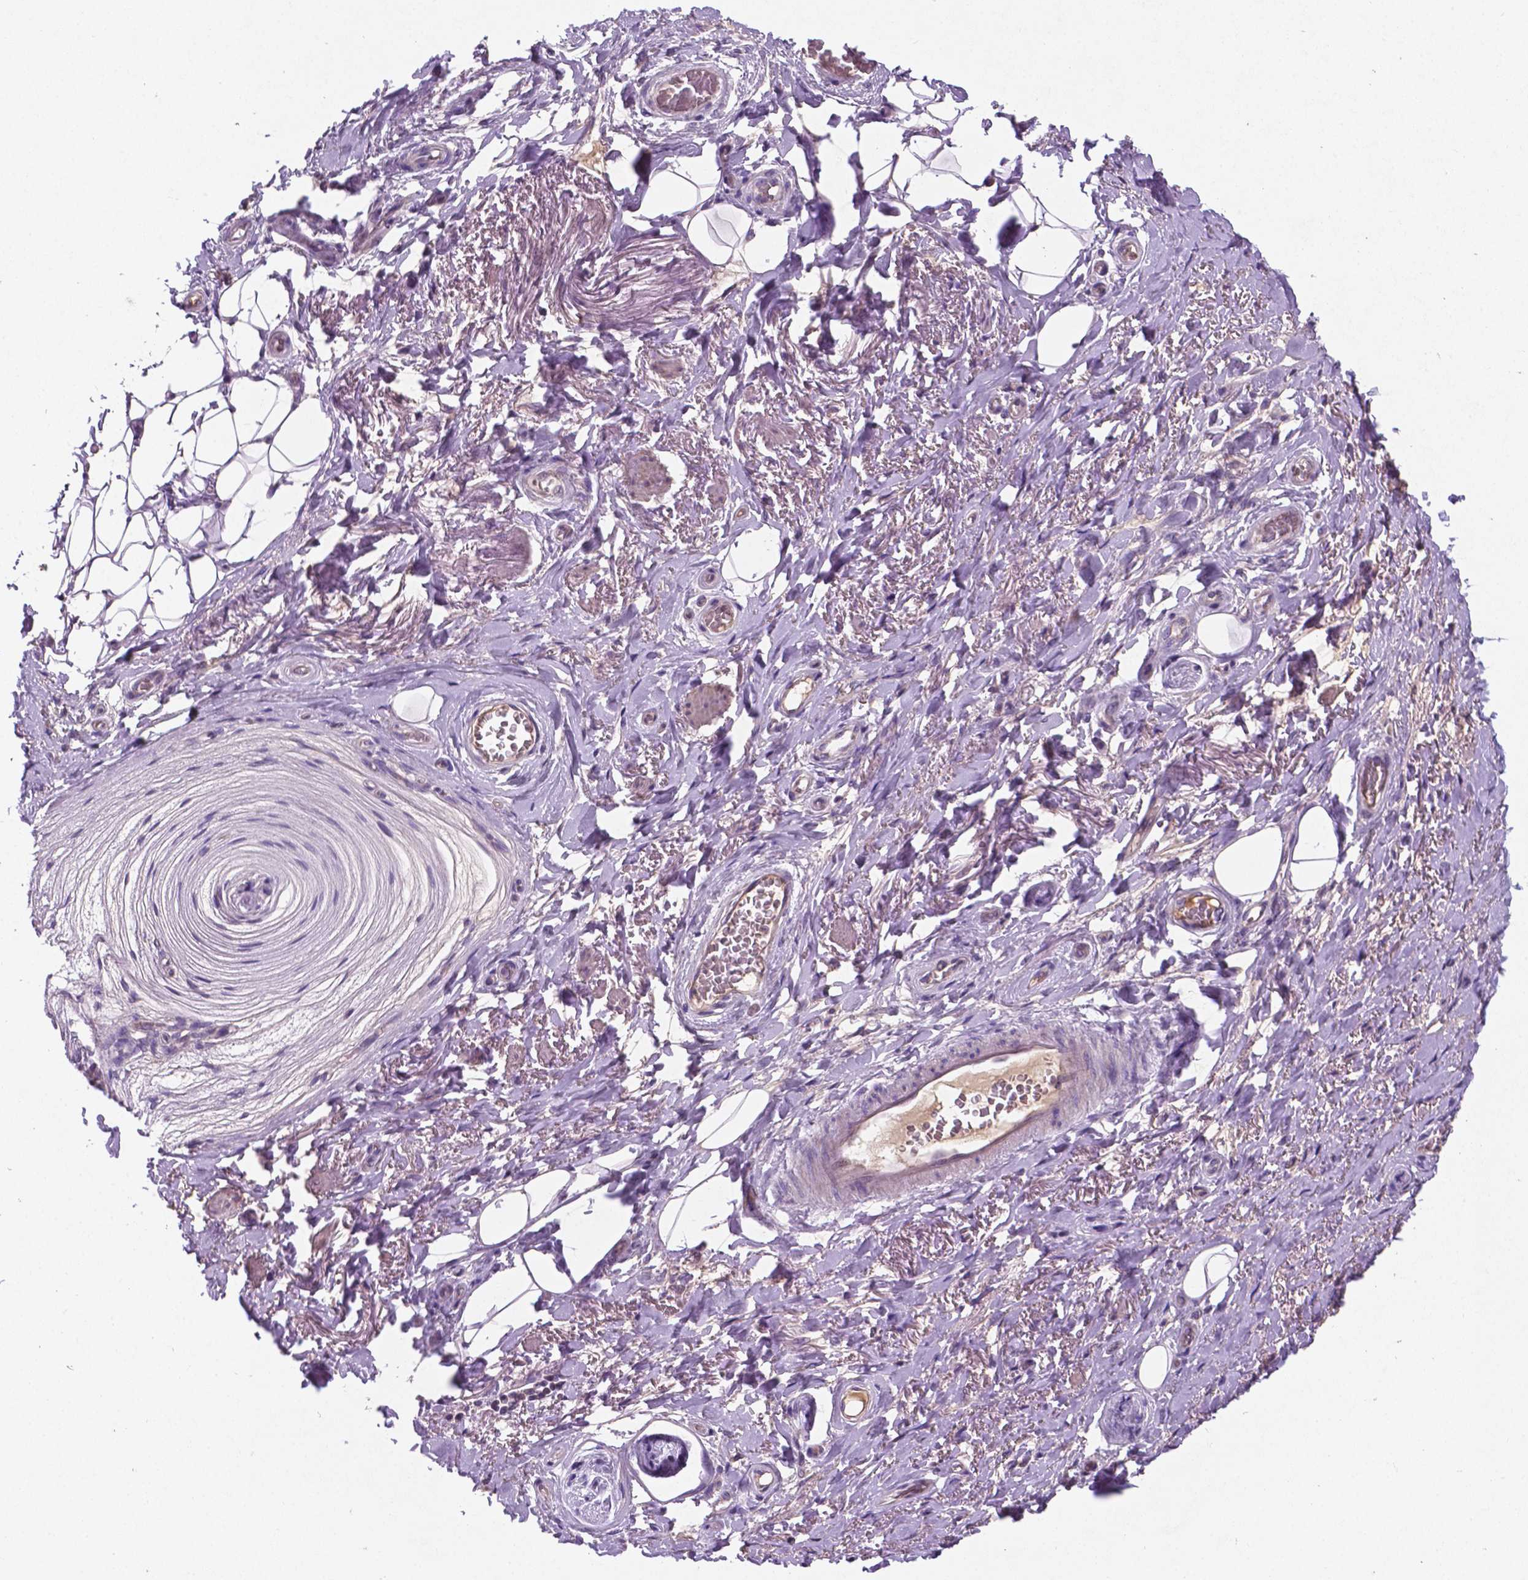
{"staining": {"intensity": "negative", "quantity": "none", "location": "none"}, "tissue": "adipose tissue", "cell_type": "Adipocytes", "image_type": "normal", "snomed": [{"axis": "morphology", "description": "Normal tissue, NOS"}, {"axis": "topography", "description": "Anal"}, {"axis": "topography", "description": "Peripheral nerve tissue"}], "caption": "Immunohistochemistry histopathology image of benign human adipose tissue stained for a protein (brown), which shows no staining in adipocytes.", "gene": "TM4SF20", "patient": {"sex": "male", "age": 53}}